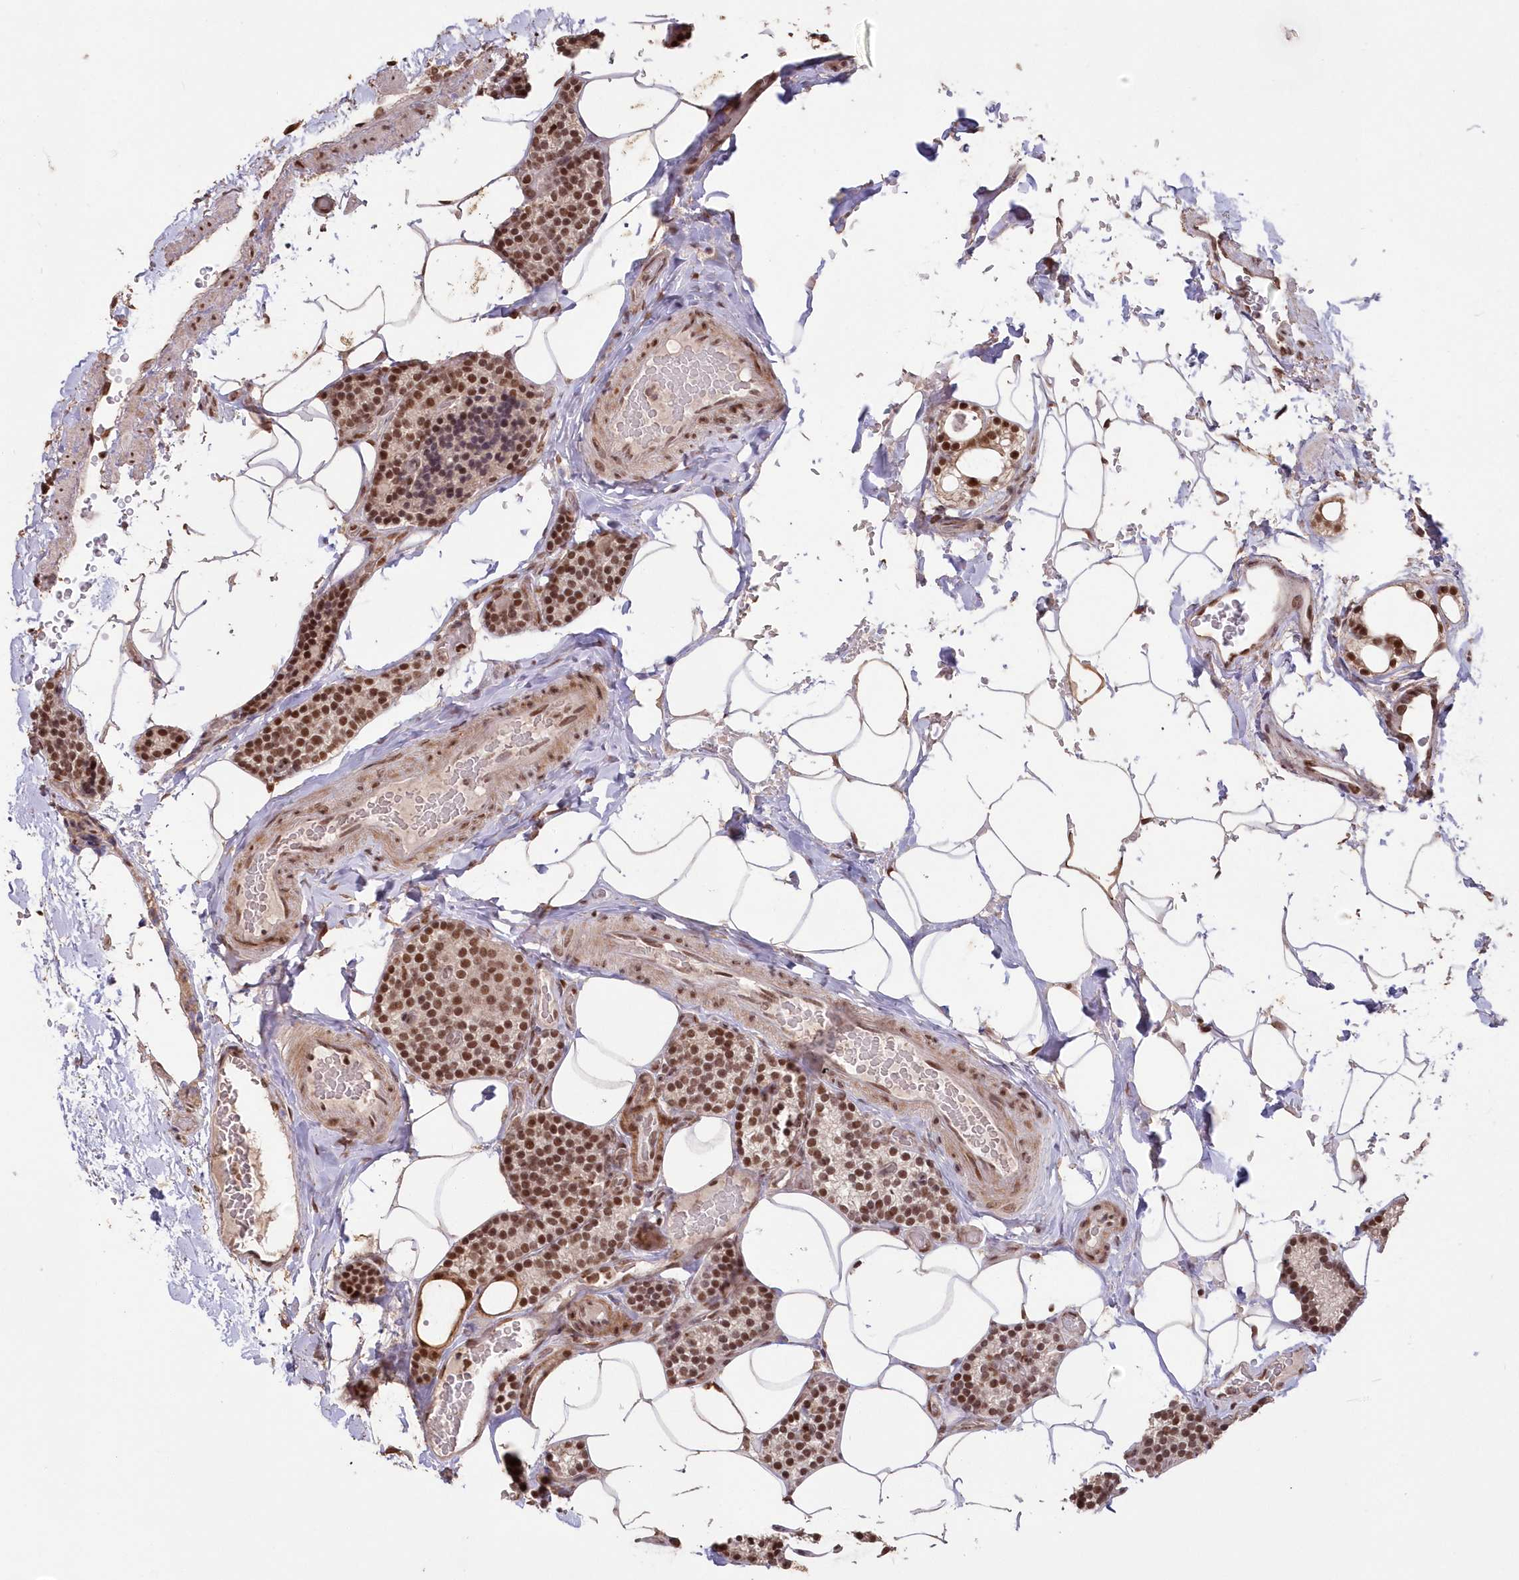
{"staining": {"intensity": "strong", "quantity": "25%-75%", "location": "nuclear"}, "tissue": "parathyroid gland", "cell_type": "Glandular cells", "image_type": "normal", "snomed": [{"axis": "morphology", "description": "Normal tissue, NOS"}, {"axis": "topography", "description": "Parathyroid gland"}], "caption": "Protein expression analysis of benign human parathyroid gland reveals strong nuclear expression in about 25%-75% of glandular cells.", "gene": "PDS5A", "patient": {"sex": "male", "age": 52}}